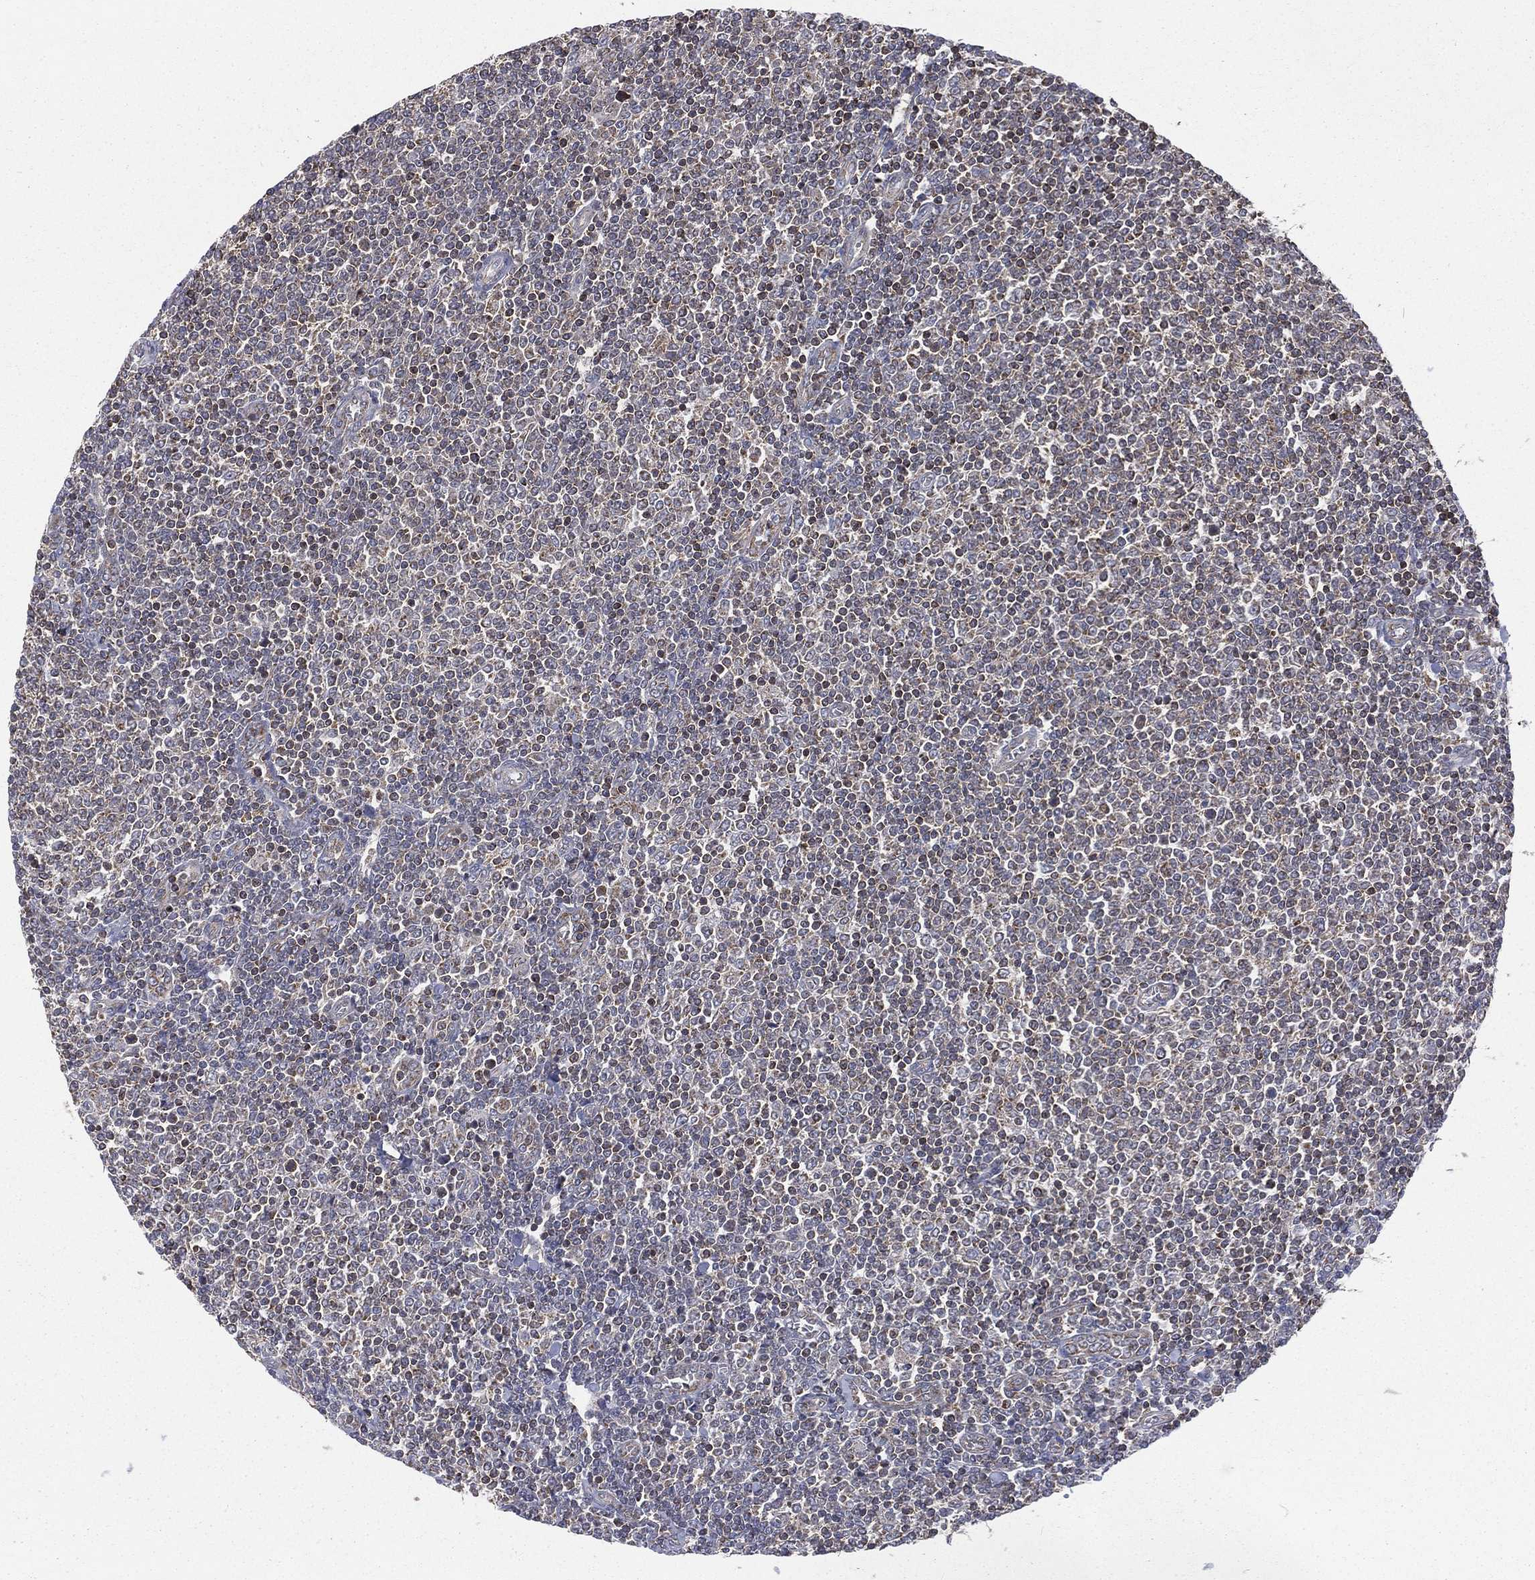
{"staining": {"intensity": "weak", "quantity": "<25%", "location": "cytoplasmic/membranous"}, "tissue": "lymphoma", "cell_type": "Tumor cells", "image_type": "cancer", "snomed": [{"axis": "morphology", "description": "Malignant lymphoma, non-Hodgkin's type, Low grade"}, {"axis": "topography", "description": "Lymph node"}], "caption": "The image demonstrates no significant staining in tumor cells of low-grade malignant lymphoma, non-Hodgkin's type.", "gene": "RIN3", "patient": {"sex": "male", "age": 52}}